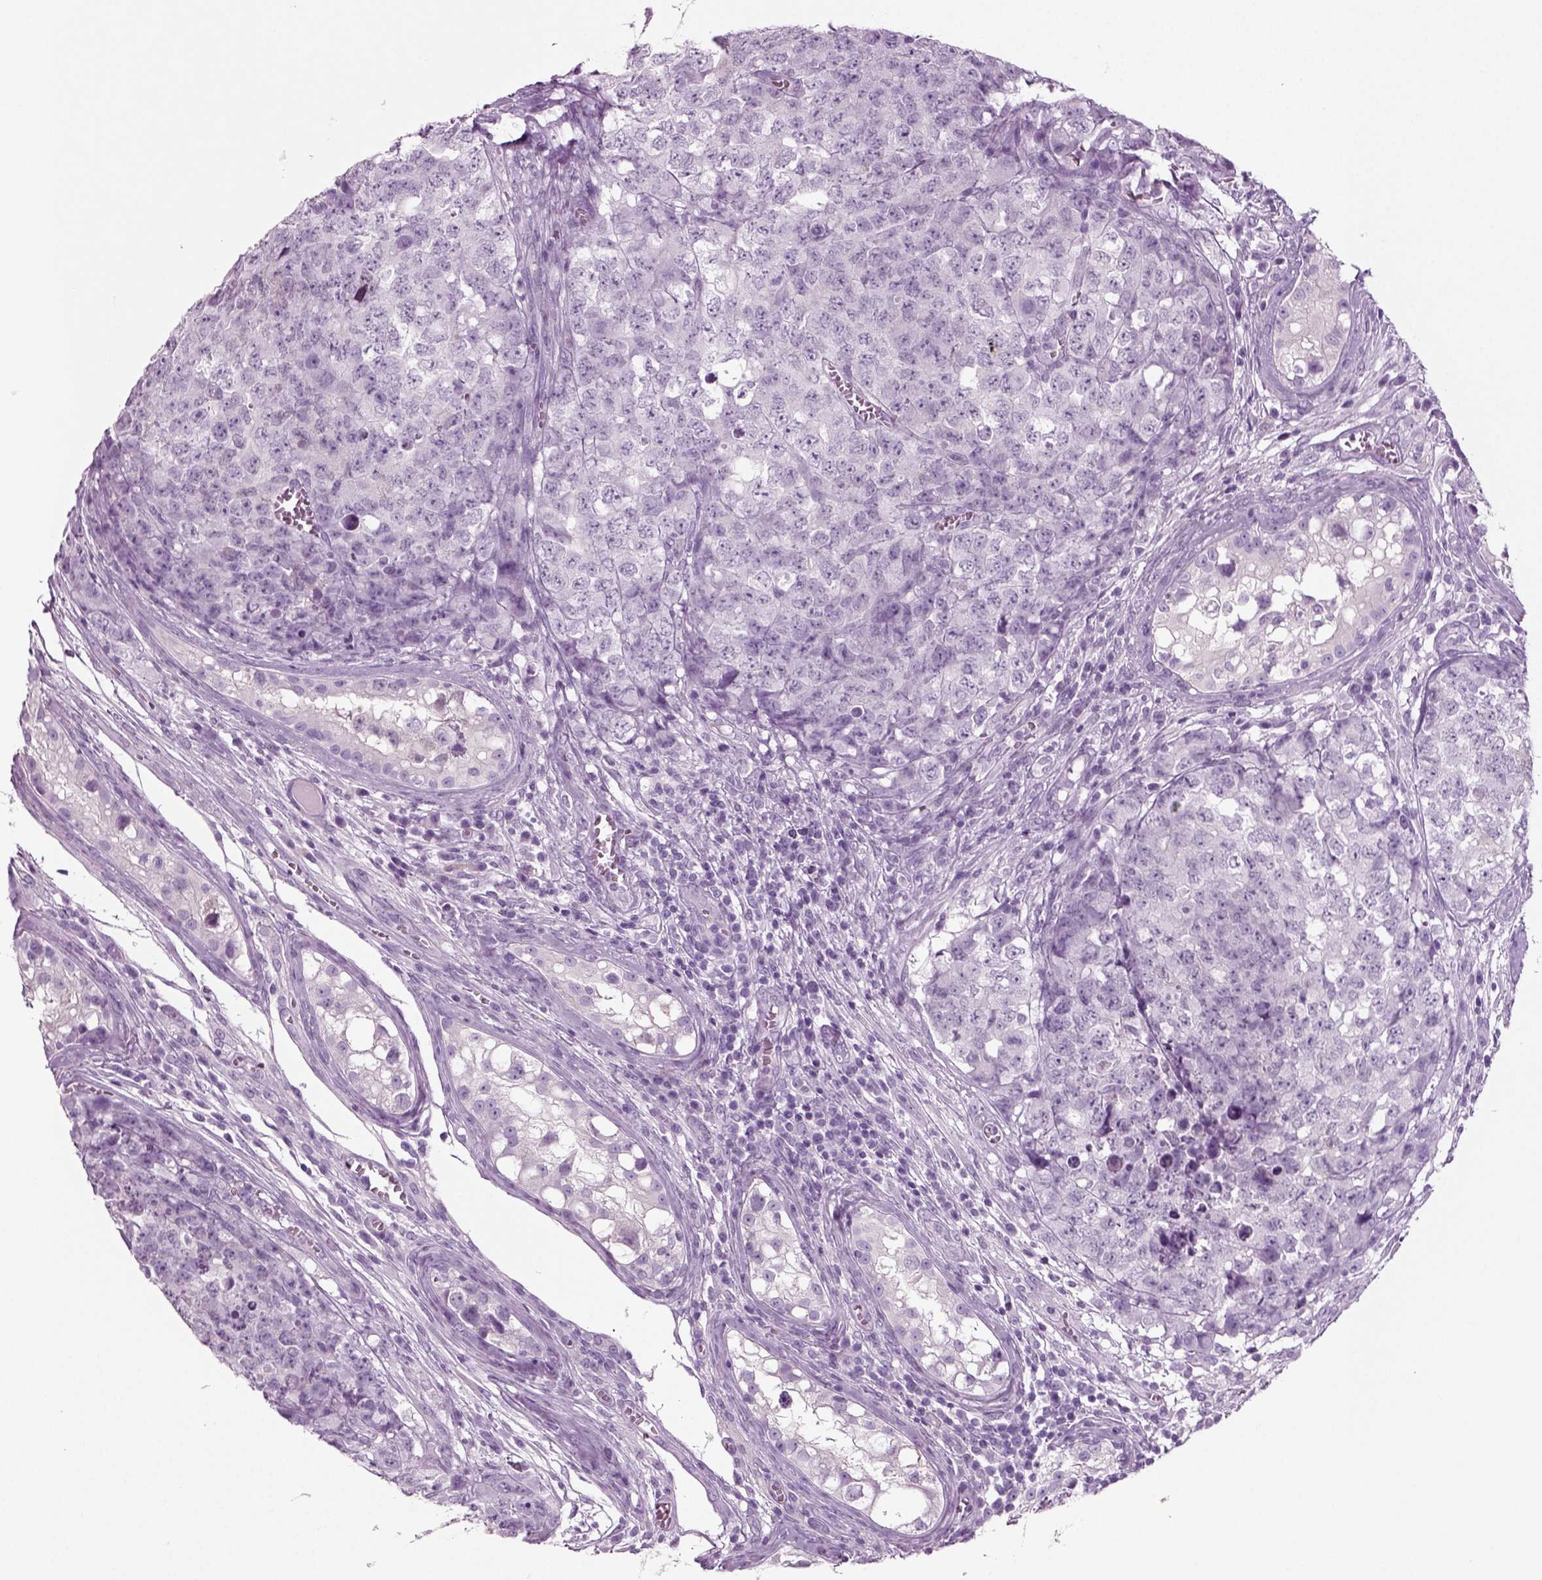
{"staining": {"intensity": "negative", "quantity": "none", "location": "none"}, "tissue": "testis cancer", "cell_type": "Tumor cells", "image_type": "cancer", "snomed": [{"axis": "morphology", "description": "Carcinoma, Embryonal, NOS"}, {"axis": "topography", "description": "Testis"}], "caption": "Immunohistochemistry (IHC) histopathology image of neoplastic tissue: testis embryonal carcinoma stained with DAB (3,3'-diaminobenzidine) displays no significant protein positivity in tumor cells.", "gene": "CRABP1", "patient": {"sex": "male", "age": 23}}